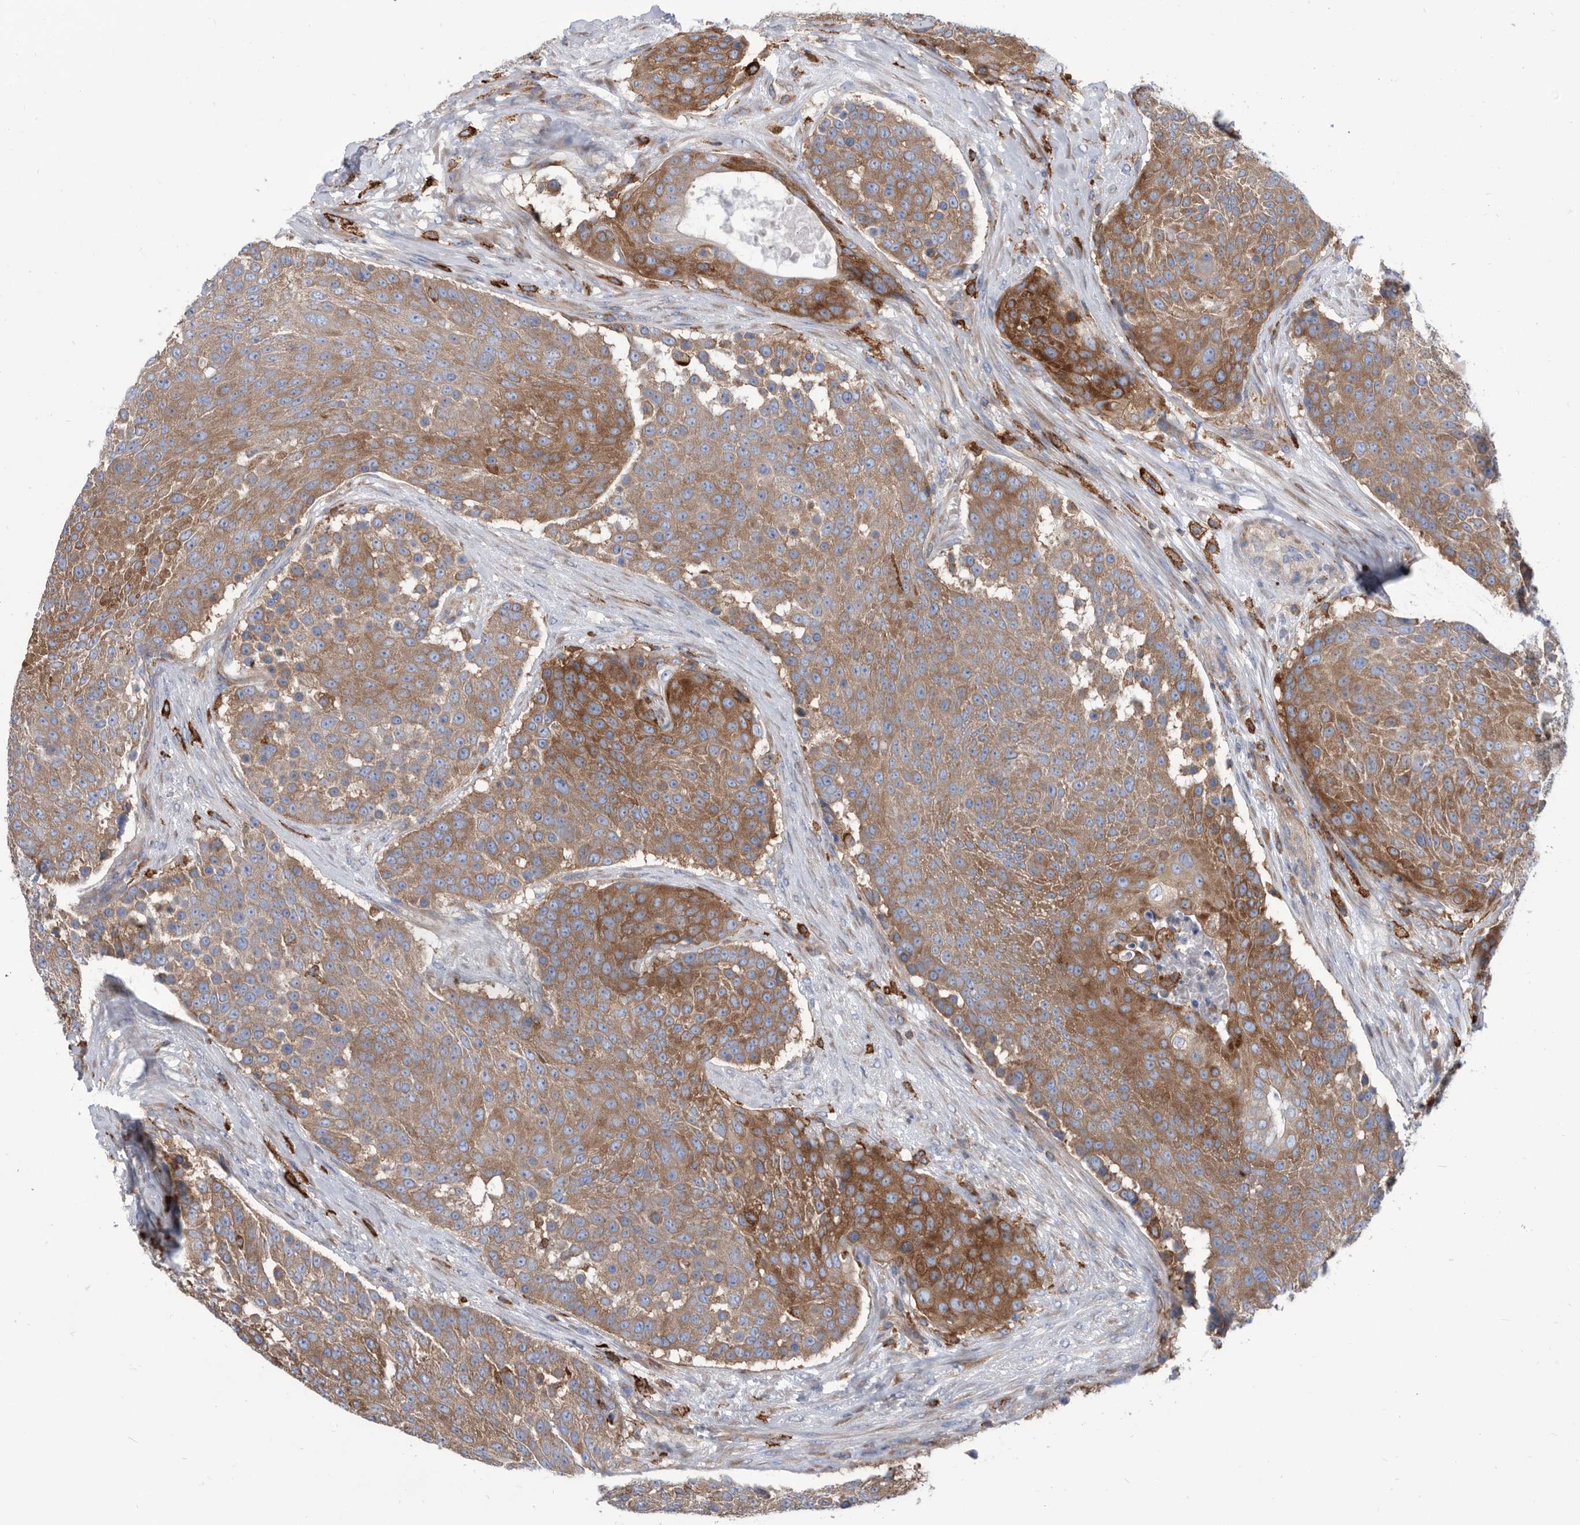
{"staining": {"intensity": "moderate", "quantity": ">75%", "location": "cytoplasmic/membranous"}, "tissue": "urothelial cancer", "cell_type": "Tumor cells", "image_type": "cancer", "snomed": [{"axis": "morphology", "description": "Urothelial carcinoma, High grade"}, {"axis": "topography", "description": "Urinary bladder"}], "caption": "High-grade urothelial carcinoma stained with DAB IHC displays medium levels of moderate cytoplasmic/membranous staining in approximately >75% of tumor cells.", "gene": "SMG7", "patient": {"sex": "female", "age": 63}}